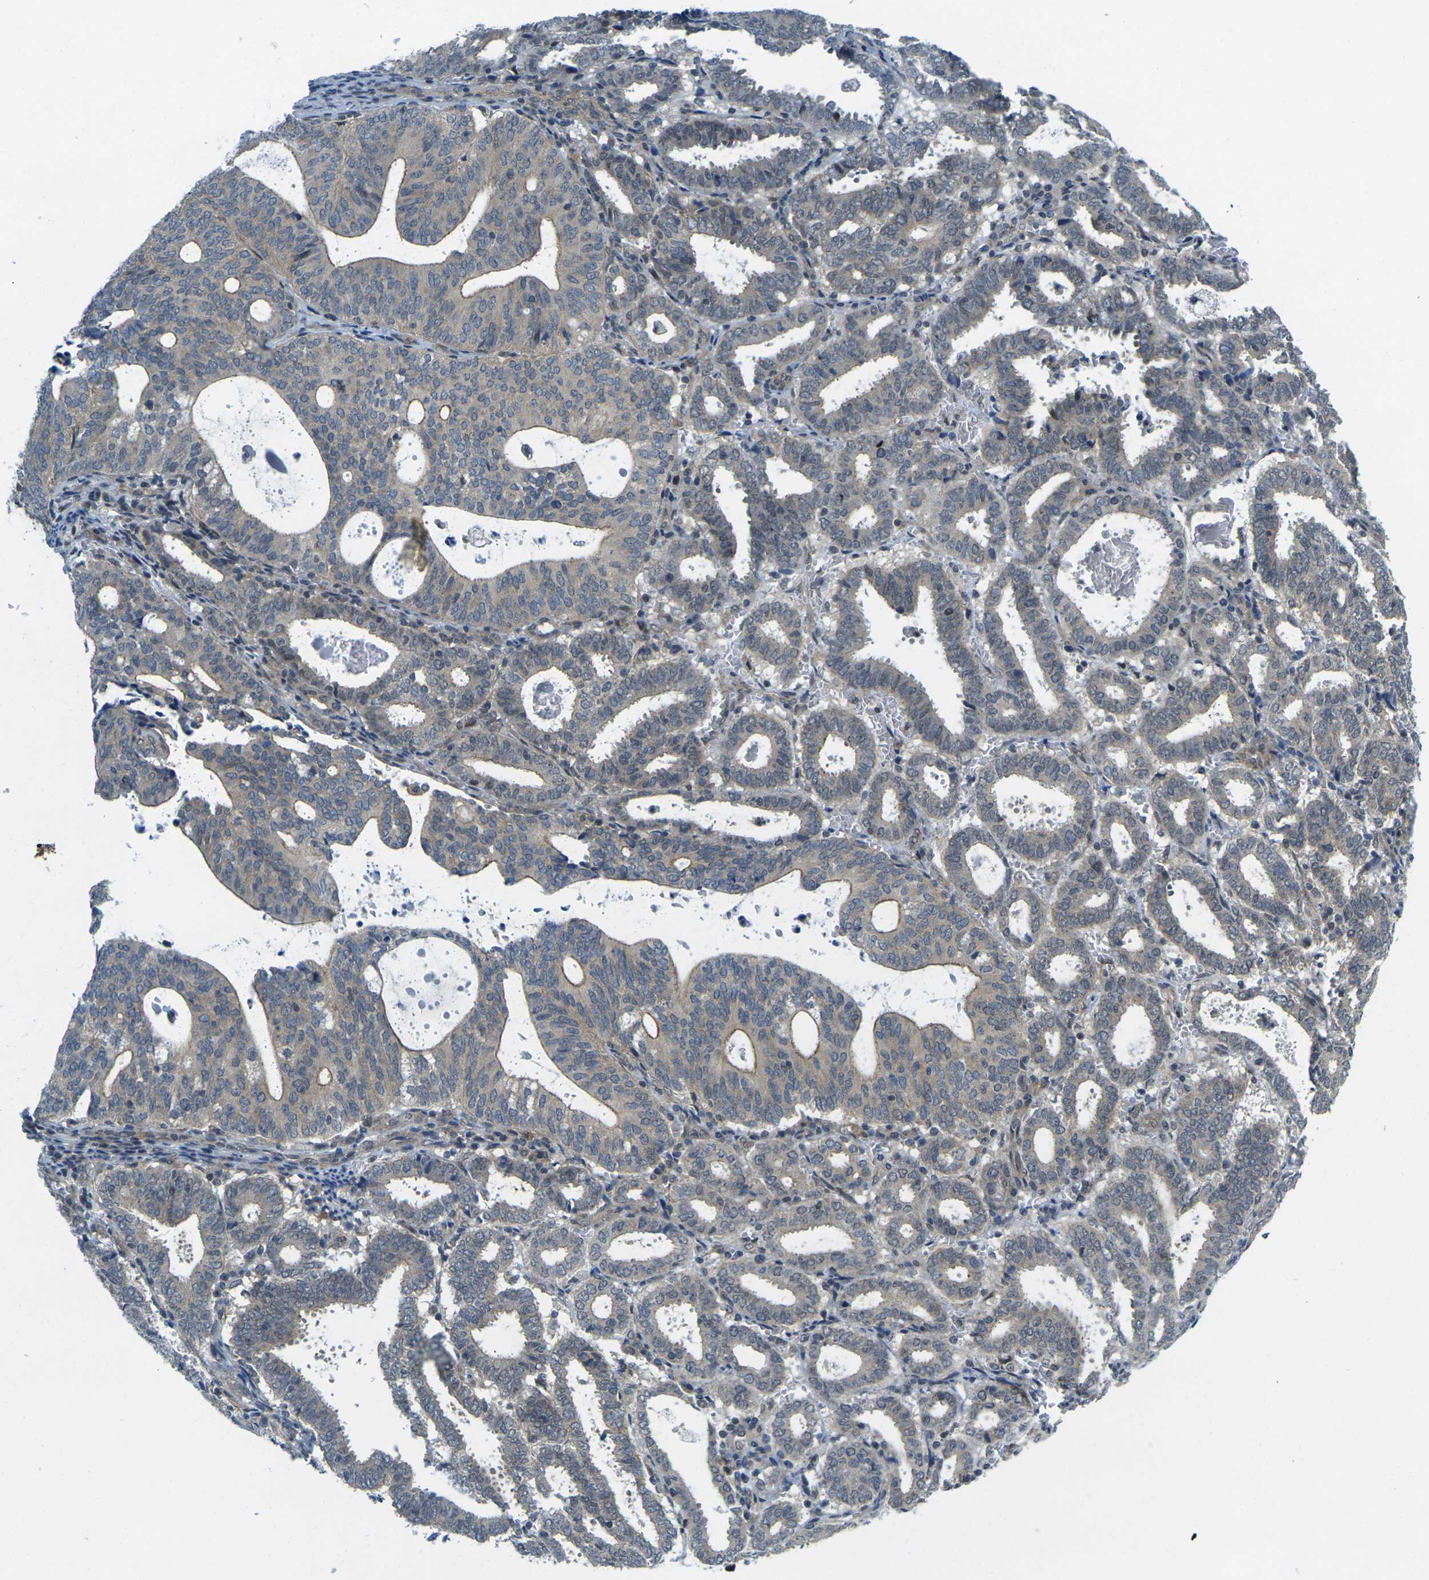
{"staining": {"intensity": "moderate", "quantity": "25%-75%", "location": "cytoplasmic/membranous"}, "tissue": "endometrial cancer", "cell_type": "Tumor cells", "image_type": "cancer", "snomed": [{"axis": "morphology", "description": "Adenocarcinoma, NOS"}, {"axis": "topography", "description": "Uterus"}], "caption": "Human endometrial cancer stained for a protein (brown) displays moderate cytoplasmic/membranous positive positivity in about 25%-75% of tumor cells.", "gene": "KCTD10", "patient": {"sex": "female", "age": 83}}